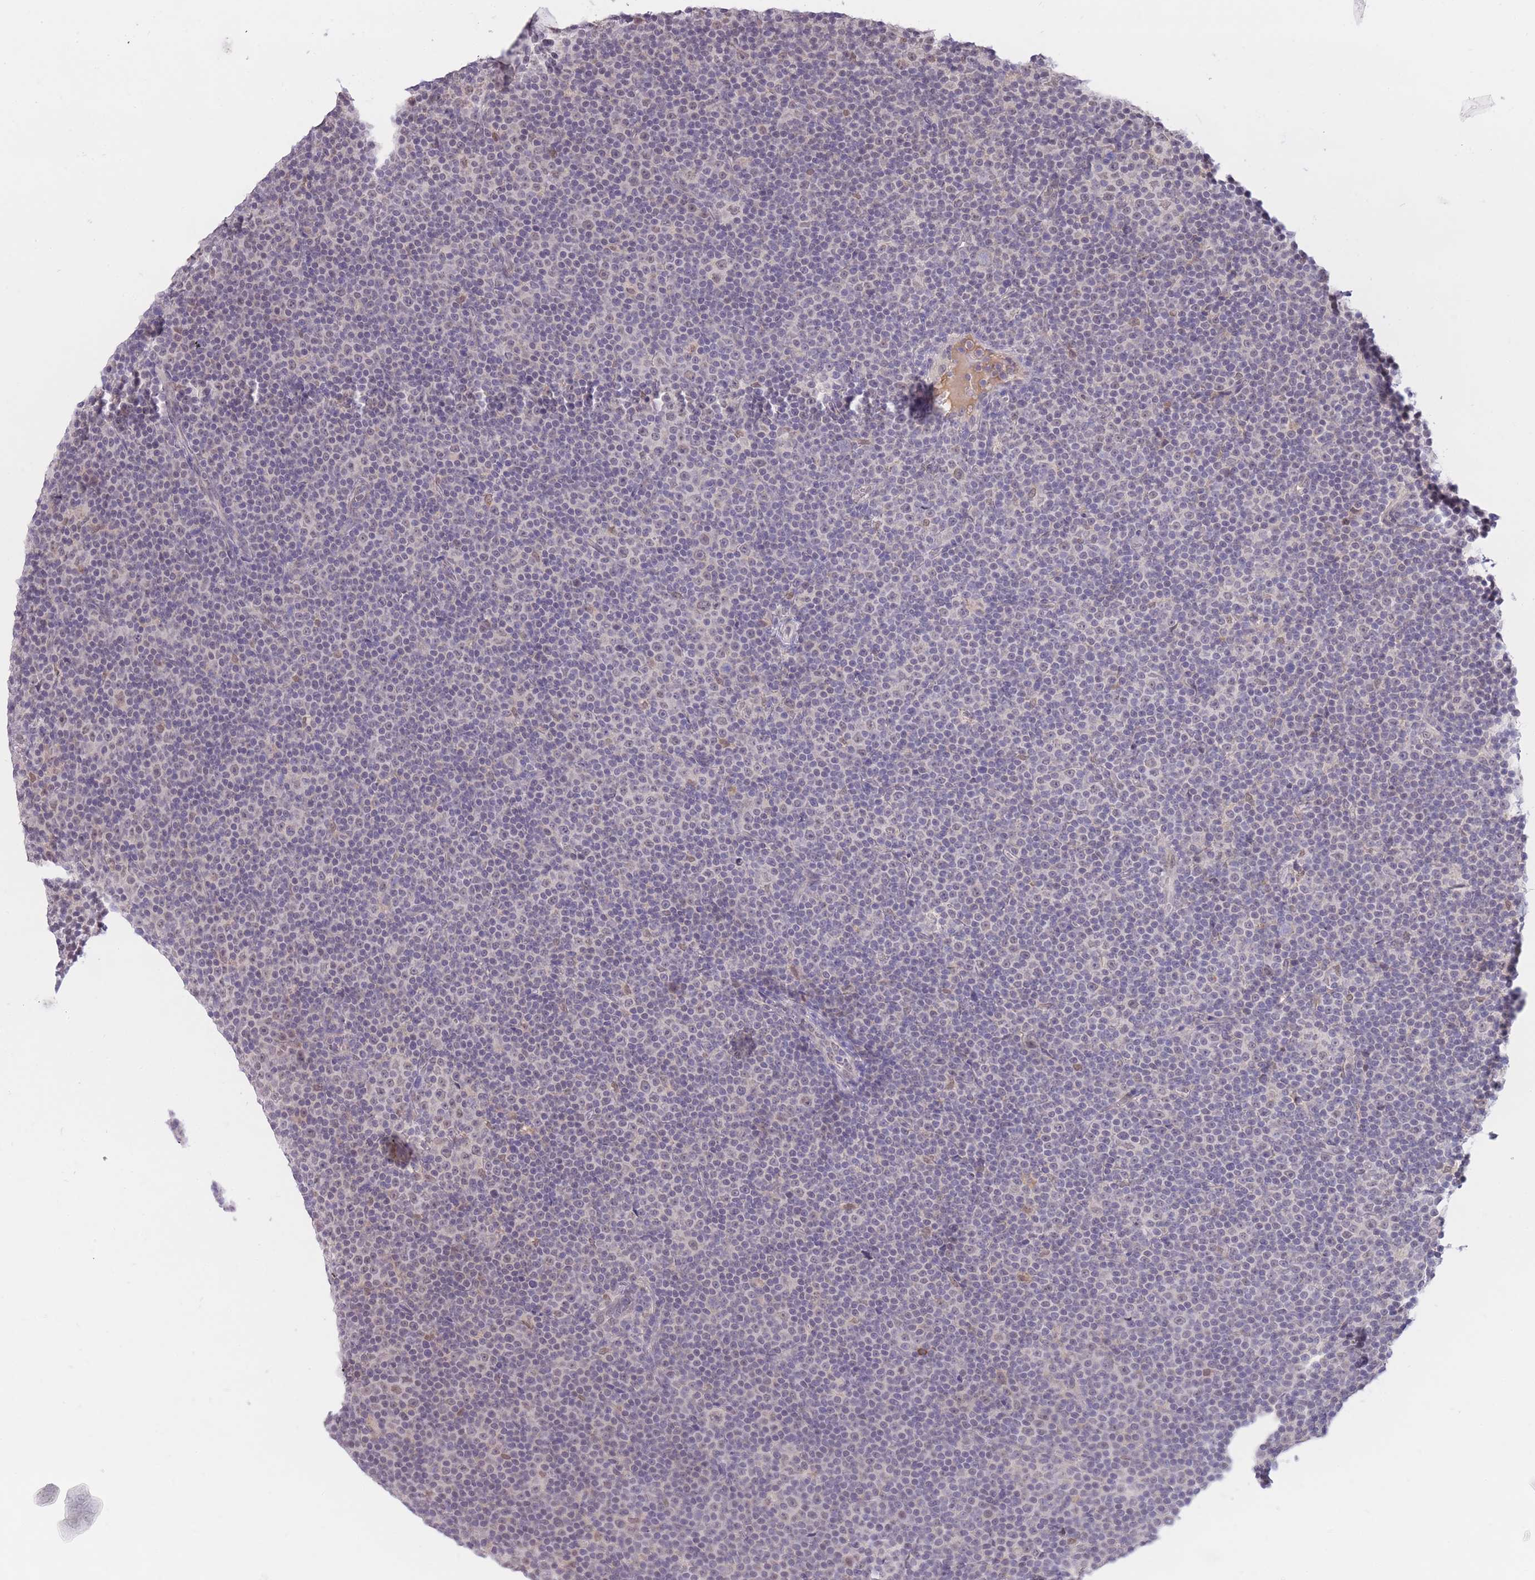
{"staining": {"intensity": "weak", "quantity": "<25%", "location": "nuclear"}, "tissue": "lymphoma", "cell_type": "Tumor cells", "image_type": "cancer", "snomed": [{"axis": "morphology", "description": "Malignant lymphoma, non-Hodgkin's type, Low grade"}, {"axis": "topography", "description": "Lymph node"}], "caption": "A histopathology image of lymphoma stained for a protein reveals no brown staining in tumor cells. (Brightfield microscopy of DAB immunohistochemistry at high magnification).", "gene": "GOLGA6L25", "patient": {"sex": "female", "age": 67}}